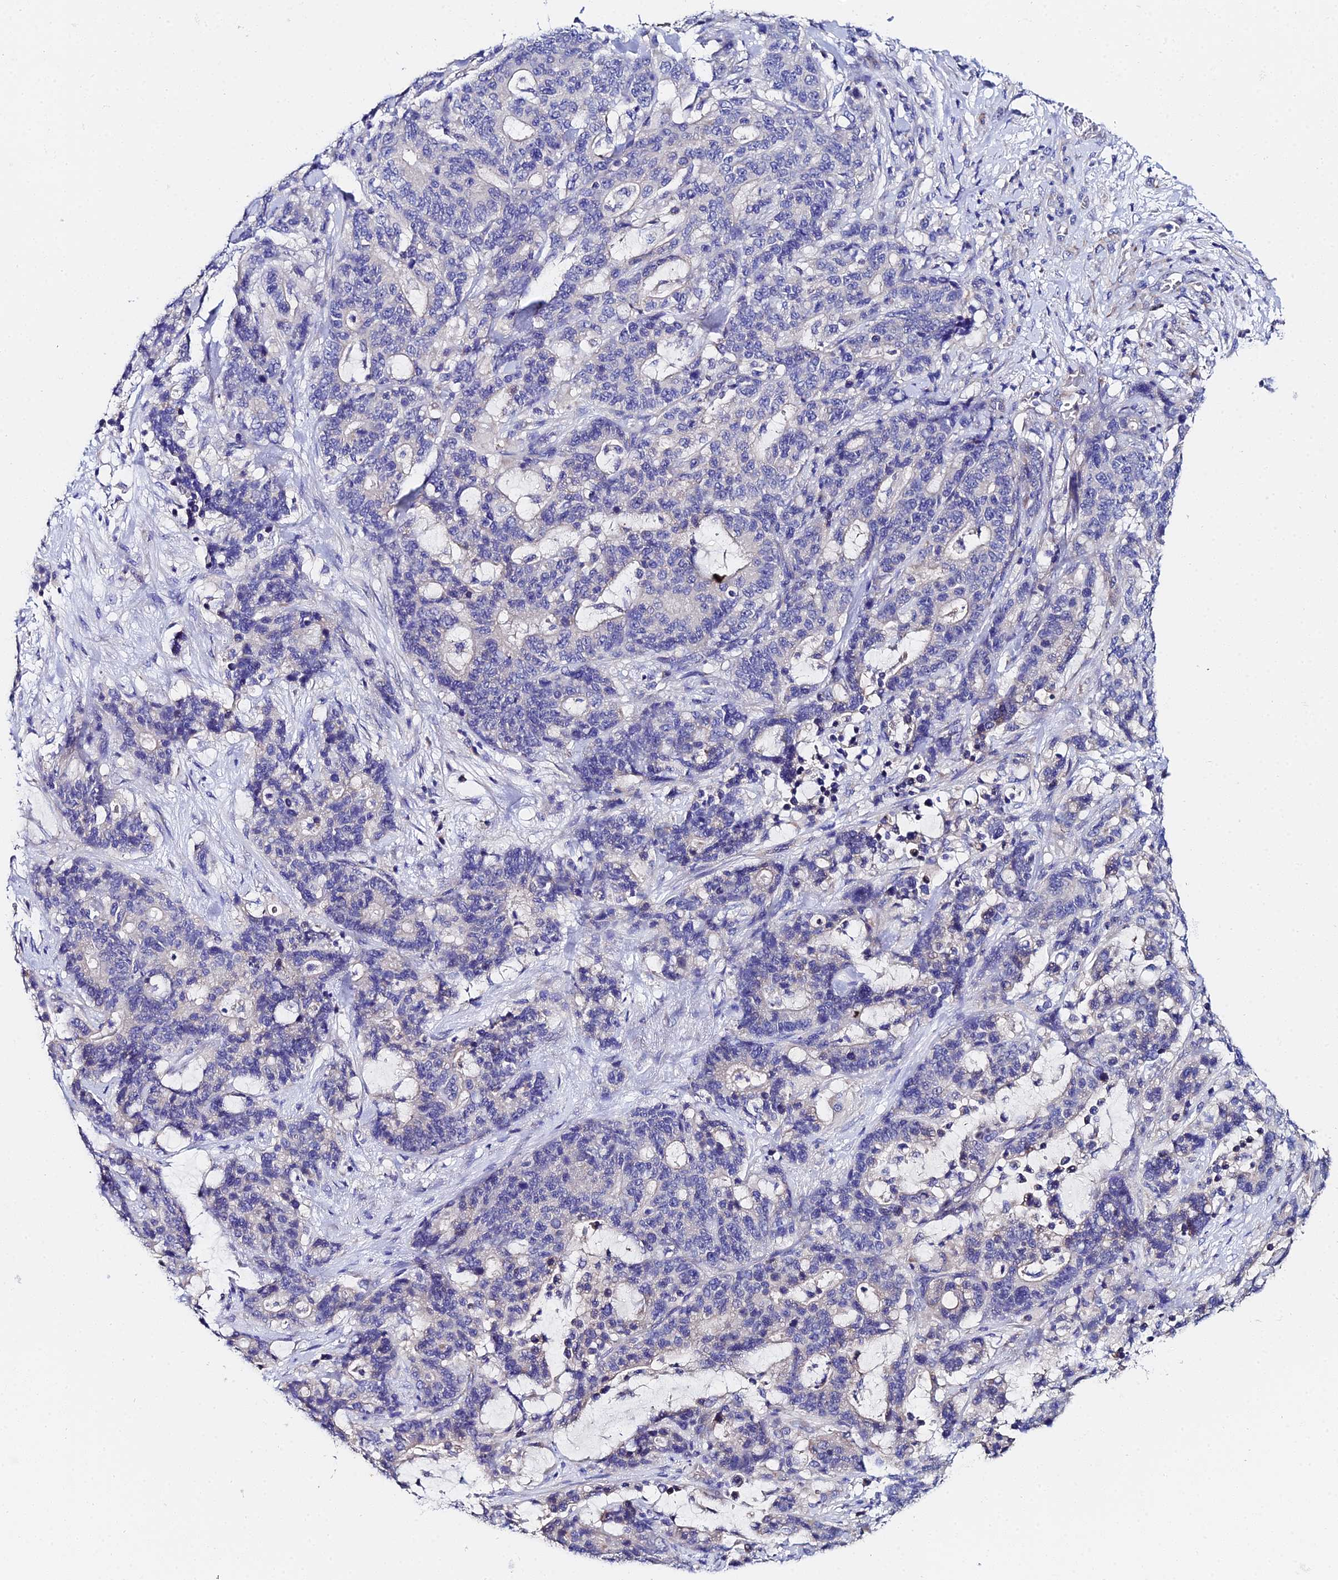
{"staining": {"intensity": "negative", "quantity": "none", "location": "none"}, "tissue": "stomach cancer", "cell_type": "Tumor cells", "image_type": "cancer", "snomed": [{"axis": "morphology", "description": "Normal tissue, NOS"}, {"axis": "morphology", "description": "Adenocarcinoma, NOS"}, {"axis": "topography", "description": "Stomach"}], "caption": "The immunohistochemistry (IHC) image has no significant expression in tumor cells of stomach cancer tissue. (DAB (3,3'-diaminobenzidine) IHC visualized using brightfield microscopy, high magnification).", "gene": "UBE2L3", "patient": {"sex": "female", "age": 64}}